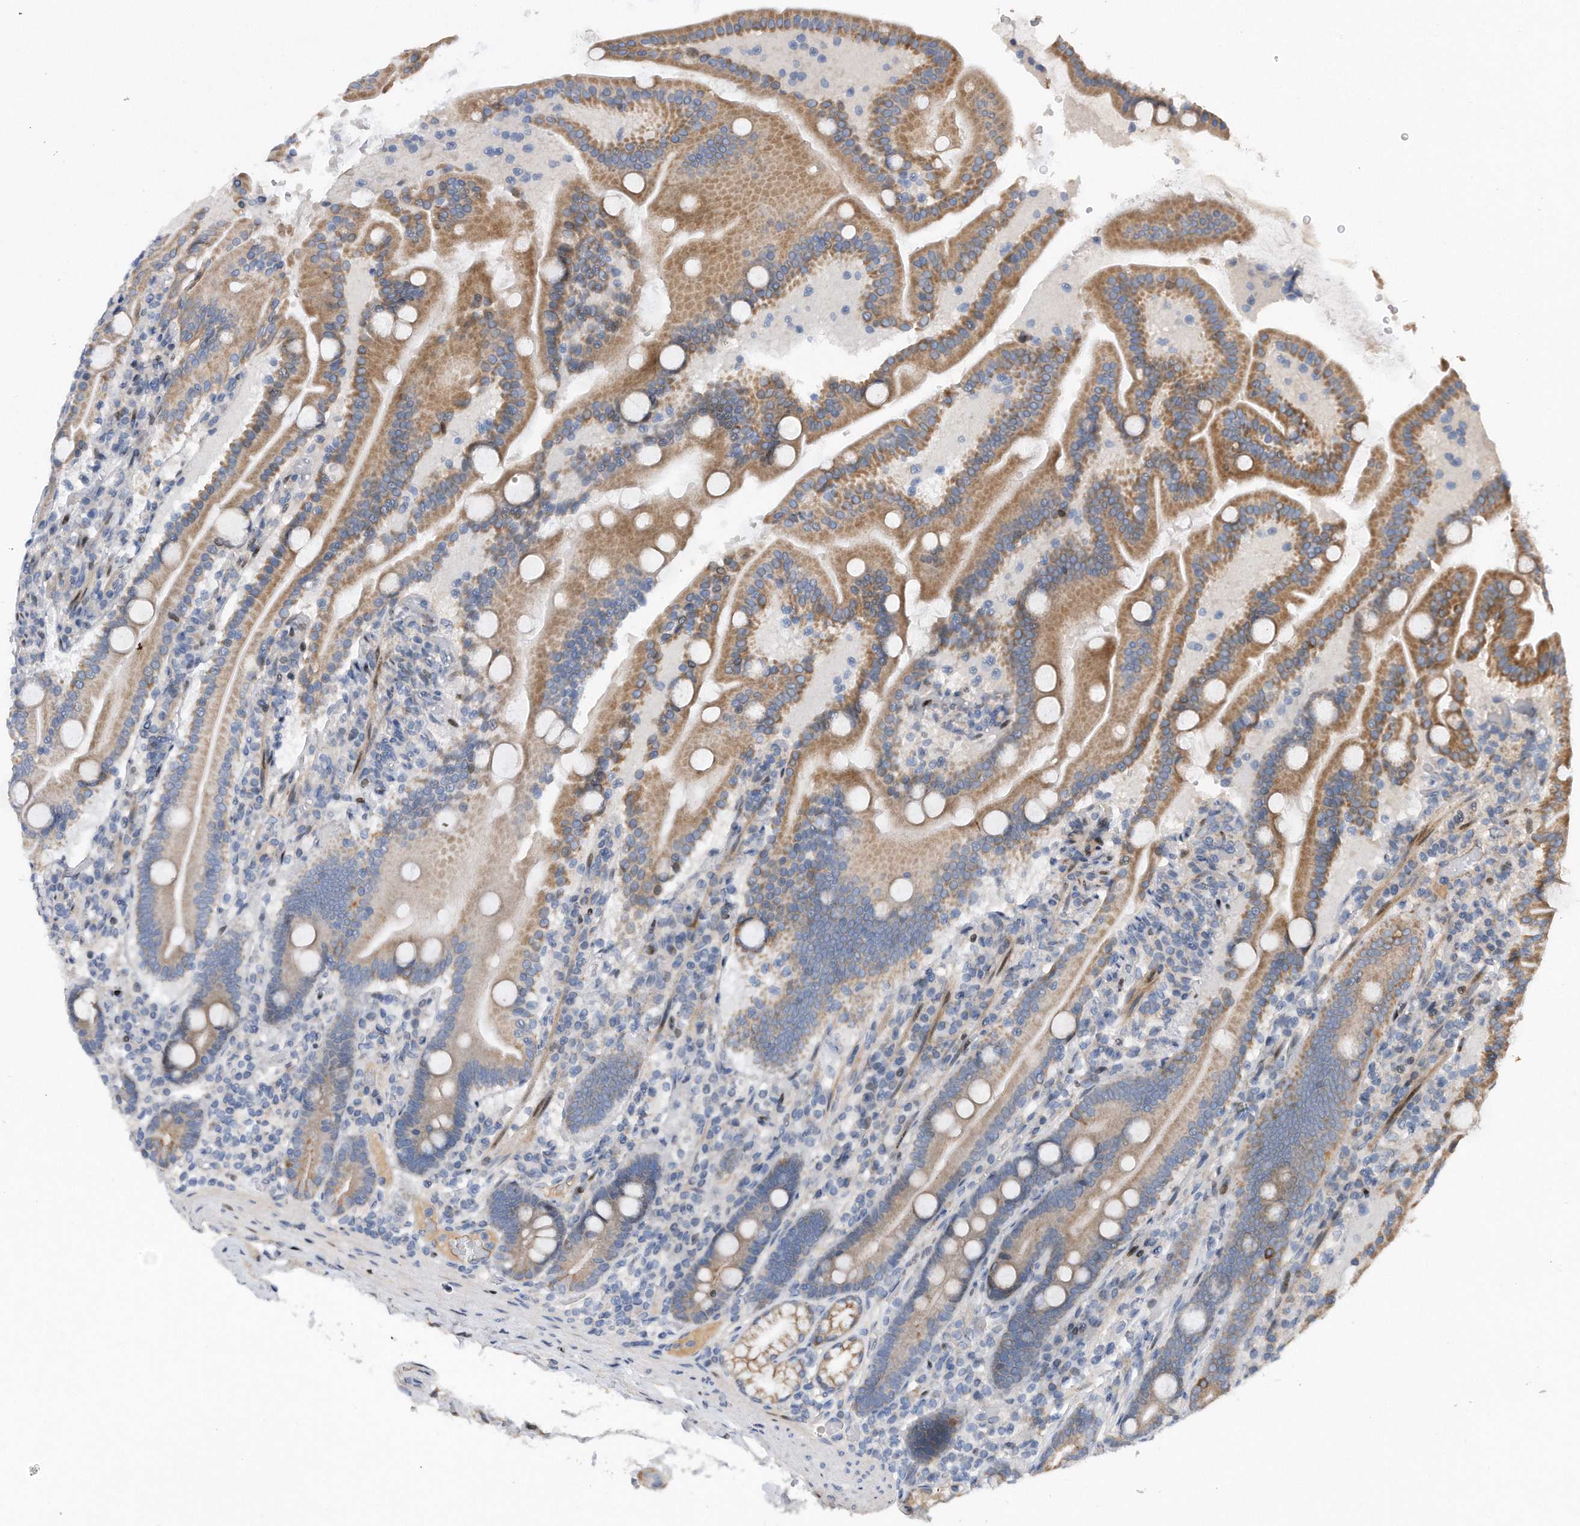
{"staining": {"intensity": "moderate", "quantity": ">75%", "location": "cytoplasmic/membranous"}, "tissue": "duodenum", "cell_type": "Glandular cells", "image_type": "normal", "snomed": [{"axis": "morphology", "description": "Normal tissue, NOS"}, {"axis": "topography", "description": "Duodenum"}], "caption": "Protein staining of benign duodenum shows moderate cytoplasmic/membranous expression in about >75% of glandular cells. (DAB (3,3'-diaminobenzidine) = brown stain, brightfield microscopy at high magnification).", "gene": "CDH12", "patient": {"sex": "male", "age": 55}}